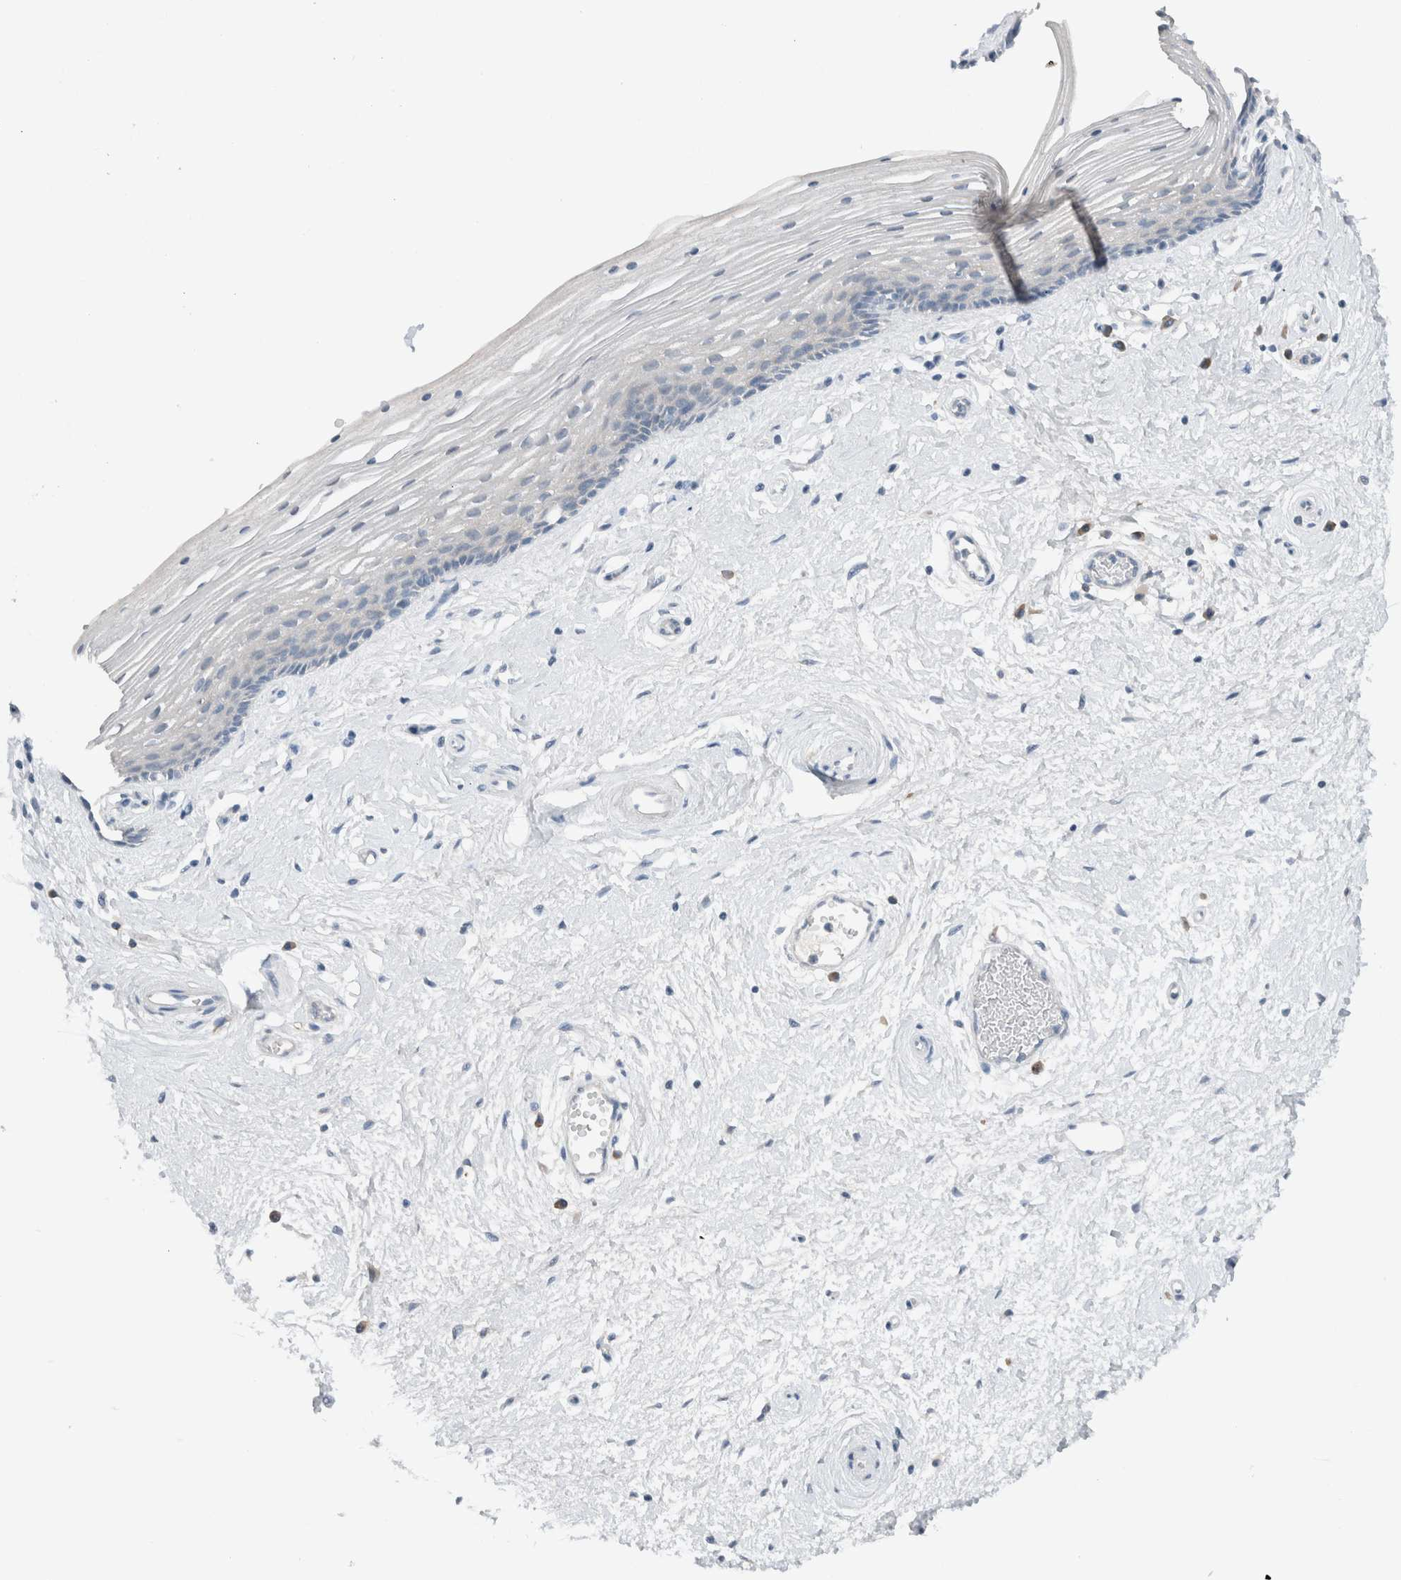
{"staining": {"intensity": "negative", "quantity": "none", "location": "none"}, "tissue": "vagina", "cell_type": "Squamous epithelial cells", "image_type": "normal", "snomed": [{"axis": "morphology", "description": "Normal tissue, NOS"}, {"axis": "topography", "description": "Vagina"}], "caption": "Squamous epithelial cells are negative for protein expression in unremarkable human vagina. (Brightfield microscopy of DAB (3,3'-diaminobenzidine) immunohistochemistry (IHC) at high magnification).", "gene": "DUOX1", "patient": {"sex": "female", "age": 46}}